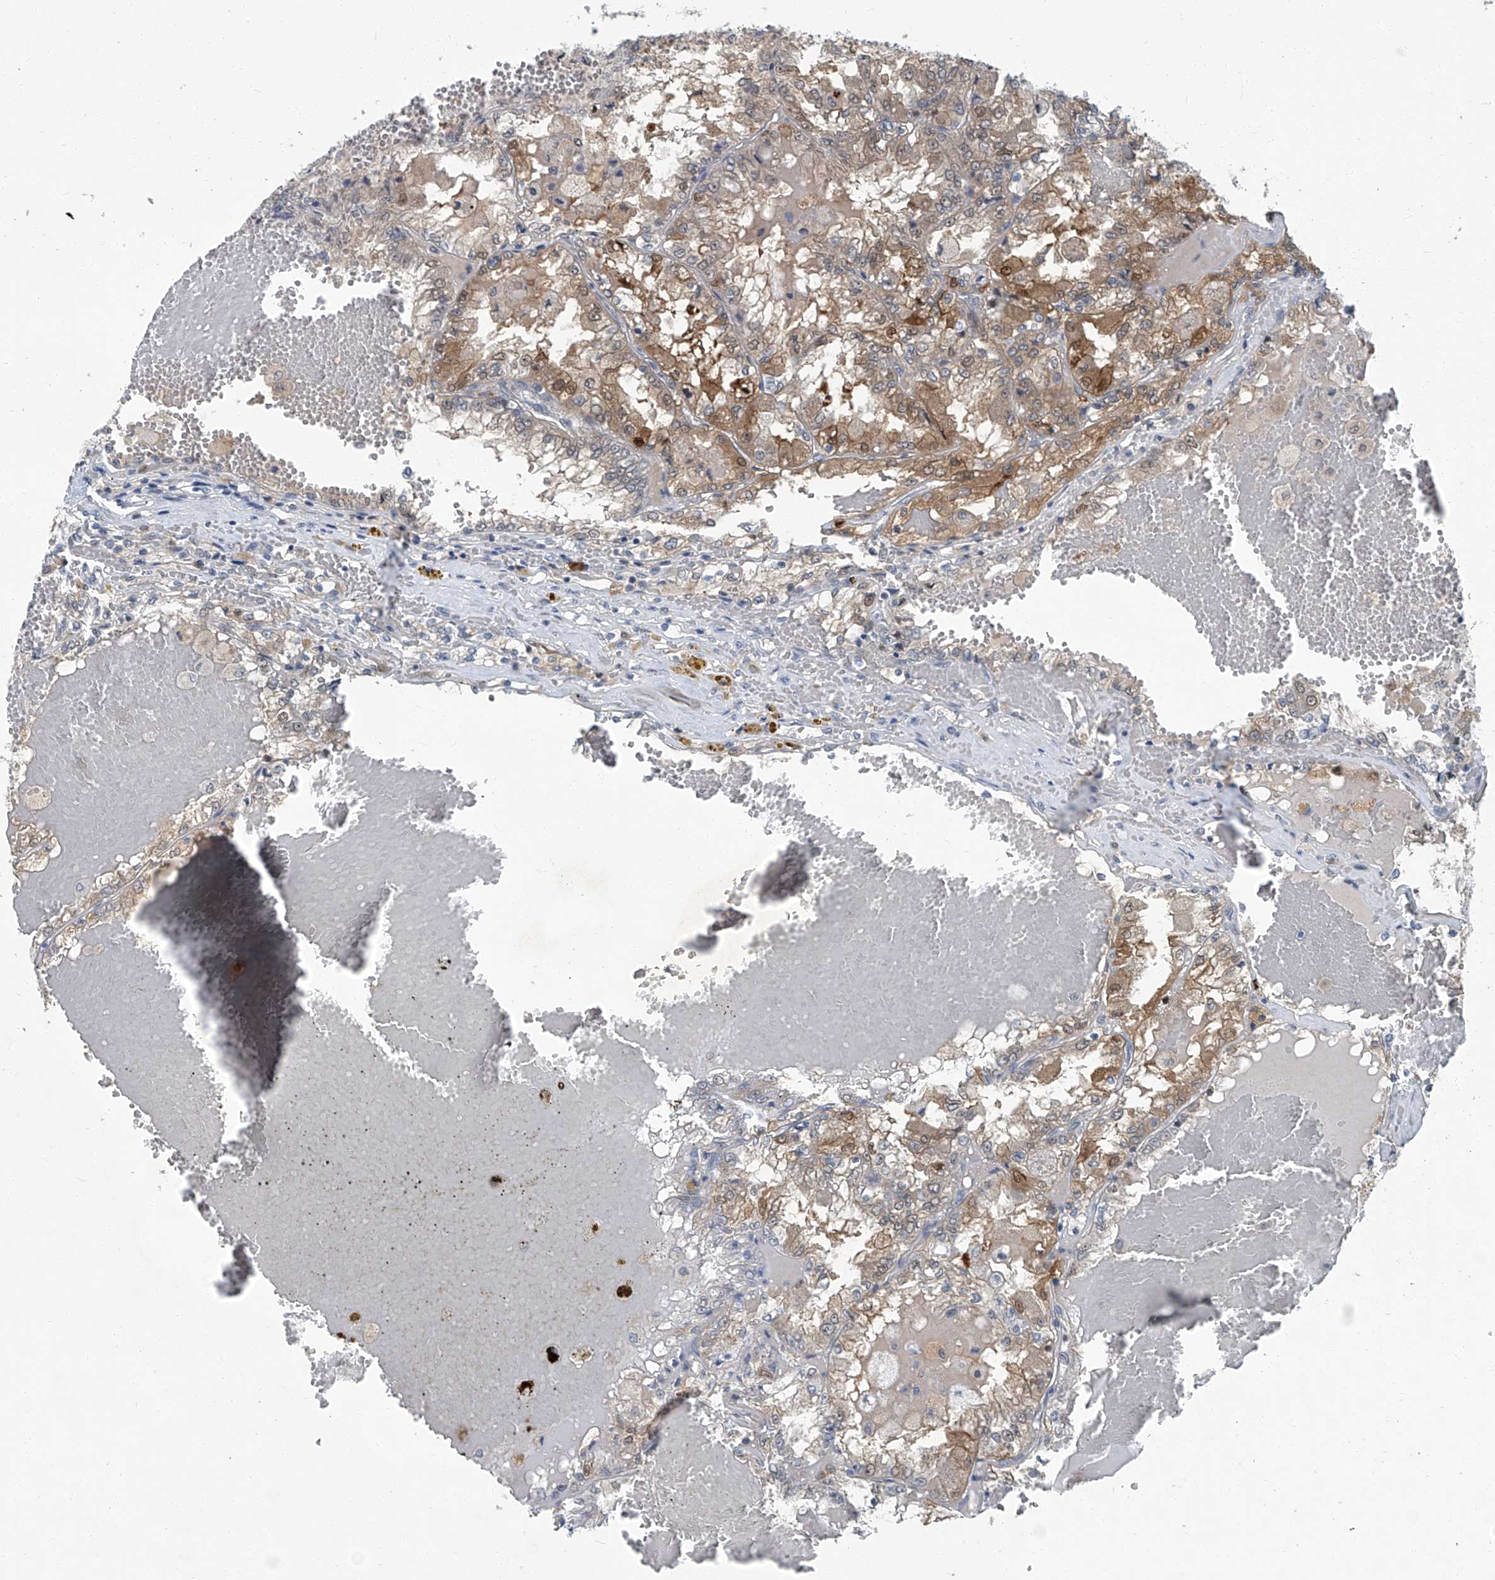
{"staining": {"intensity": "moderate", "quantity": "25%-75%", "location": "cytoplasmic/membranous"}, "tissue": "renal cancer", "cell_type": "Tumor cells", "image_type": "cancer", "snomed": [{"axis": "morphology", "description": "Adenocarcinoma, NOS"}, {"axis": "topography", "description": "Kidney"}], "caption": "Immunohistochemistry (DAB (3,3'-diaminobenzidine)) staining of human renal cancer (adenocarcinoma) reveals moderate cytoplasmic/membranous protein positivity in approximately 25%-75% of tumor cells.", "gene": "AKNAD1", "patient": {"sex": "female", "age": 56}}